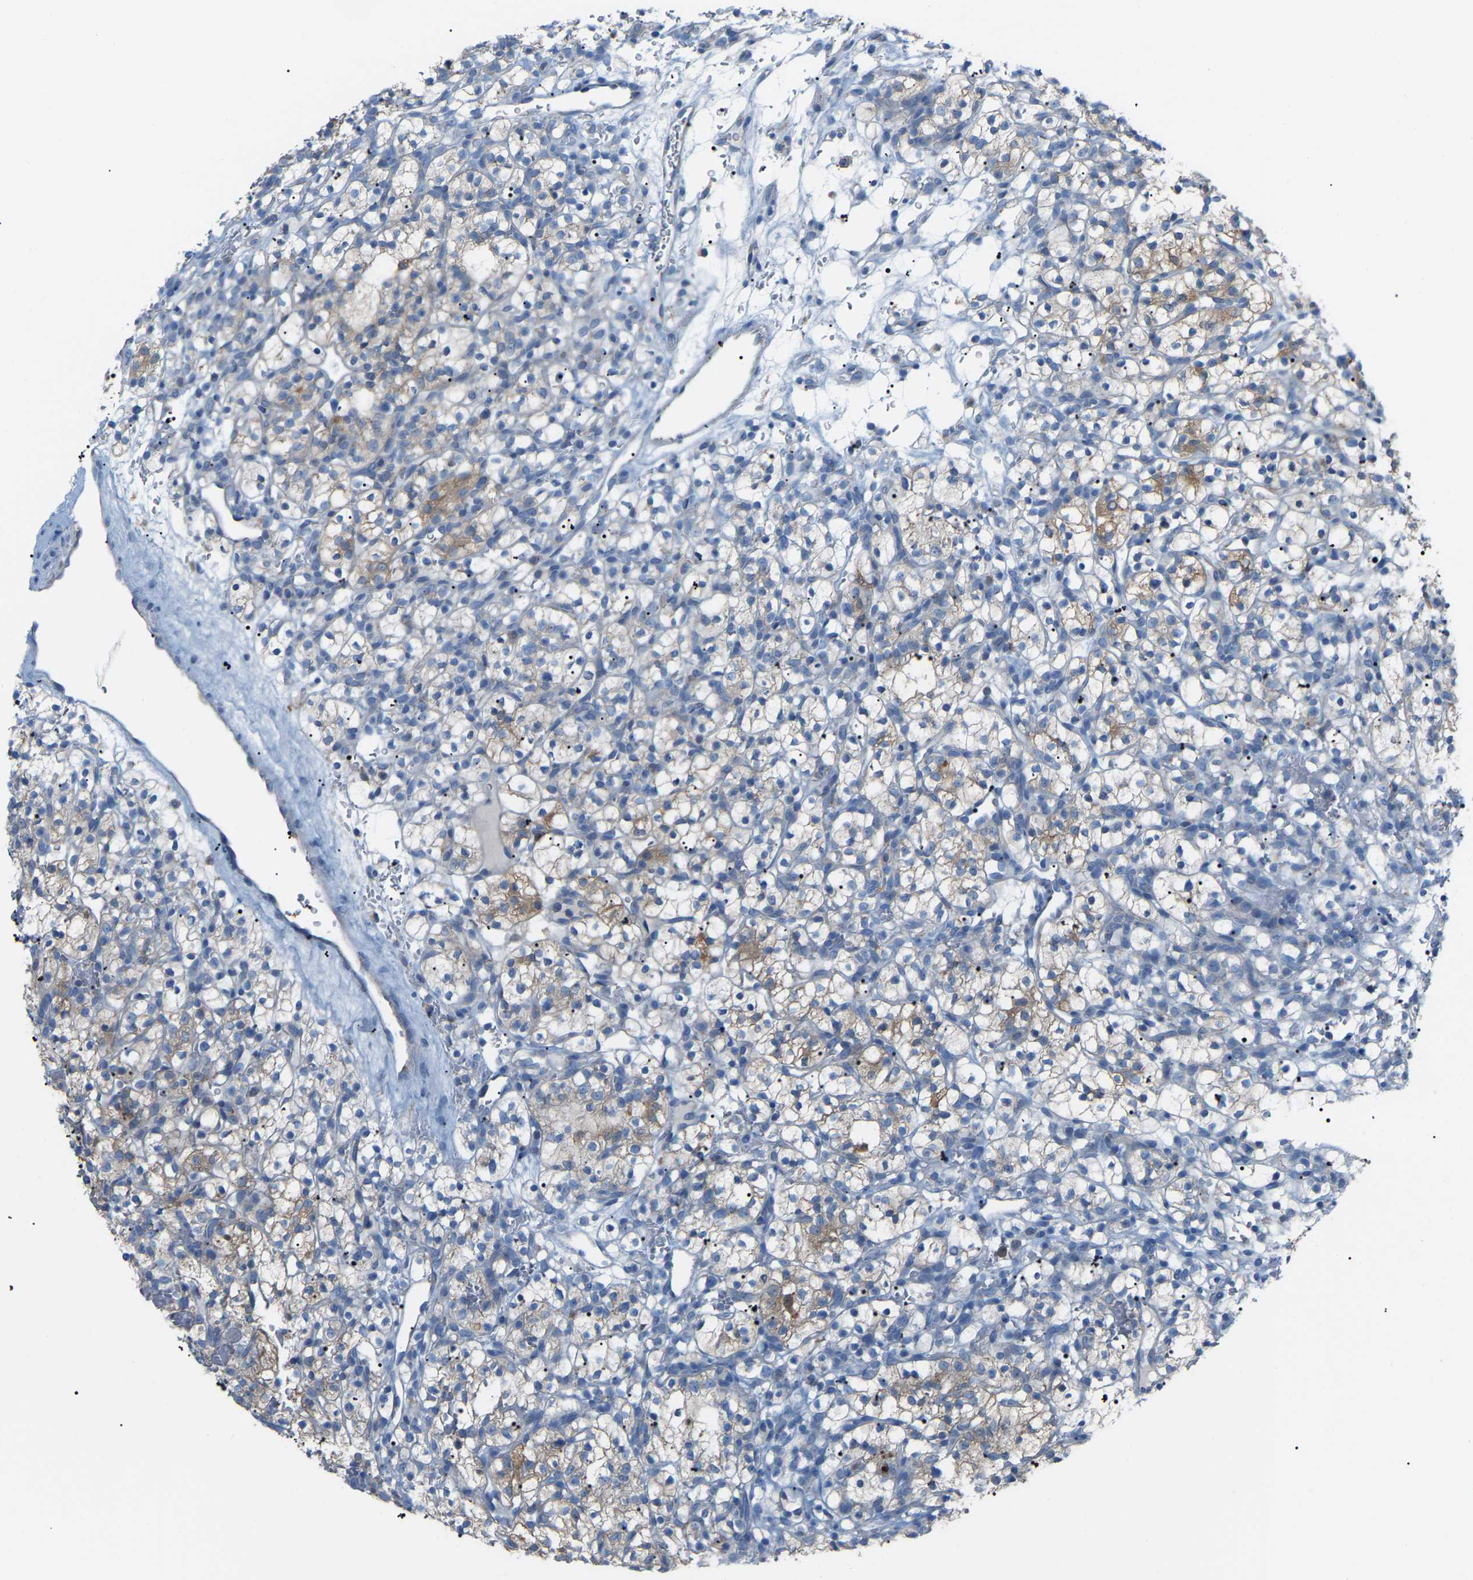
{"staining": {"intensity": "moderate", "quantity": "<25%", "location": "cytoplasmic/membranous"}, "tissue": "renal cancer", "cell_type": "Tumor cells", "image_type": "cancer", "snomed": [{"axis": "morphology", "description": "Adenocarcinoma, NOS"}, {"axis": "topography", "description": "Kidney"}], "caption": "Immunohistochemical staining of human renal cancer exhibits low levels of moderate cytoplasmic/membranous protein positivity in approximately <25% of tumor cells.", "gene": "CROT", "patient": {"sex": "female", "age": 57}}